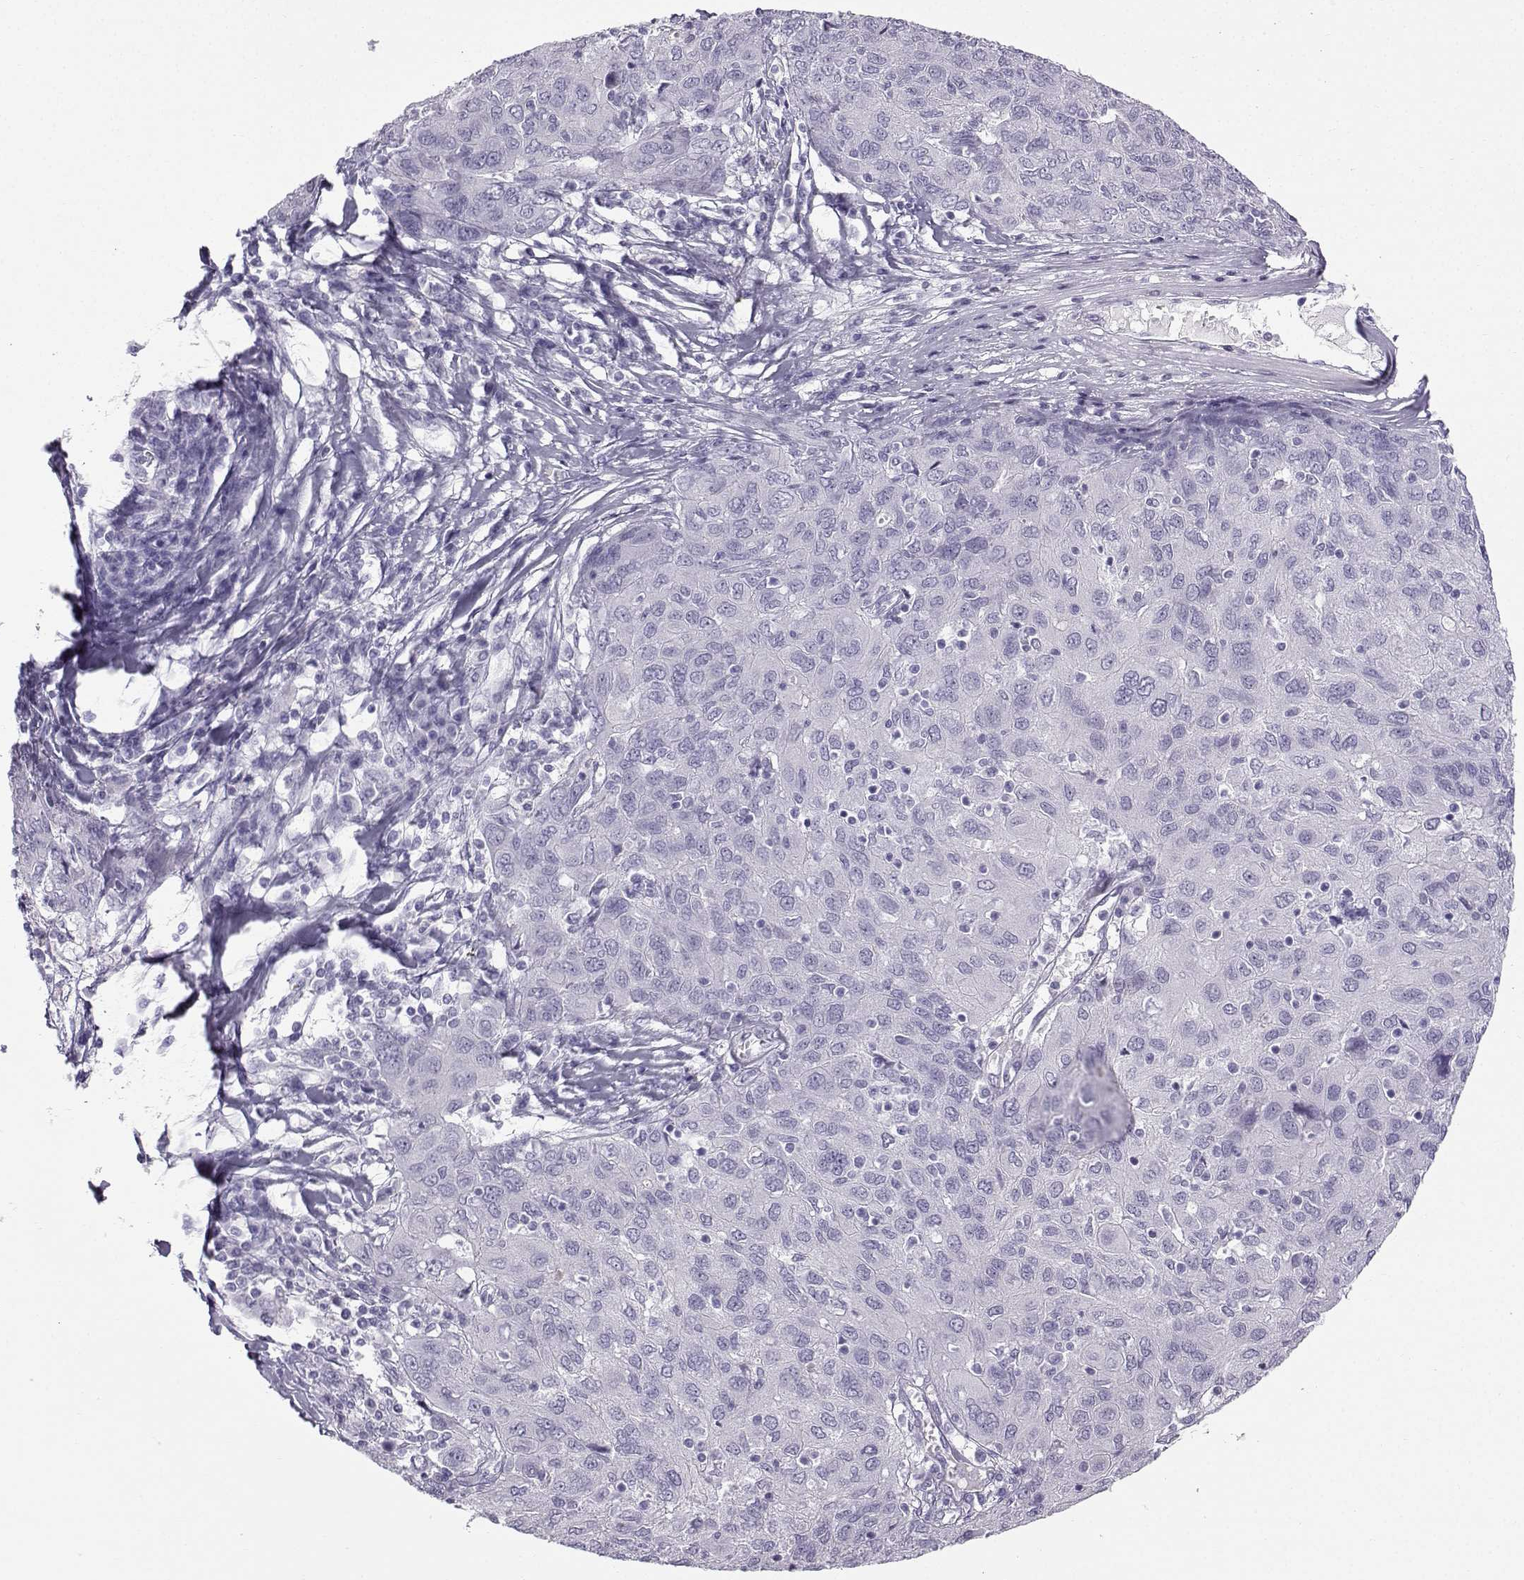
{"staining": {"intensity": "negative", "quantity": "none", "location": "none"}, "tissue": "ovarian cancer", "cell_type": "Tumor cells", "image_type": "cancer", "snomed": [{"axis": "morphology", "description": "Carcinoma, endometroid"}, {"axis": "topography", "description": "Ovary"}], "caption": "Immunohistochemistry (IHC) micrograph of neoplastic tissue: endometroid carcinoma (ovarian) stained with DAB (3,3'-diaminobenzidine) exhibits no significant protein expression in tumor cells.", "gene": "ZBTB8B", "patient": {"sex": "female", "age": 50}}